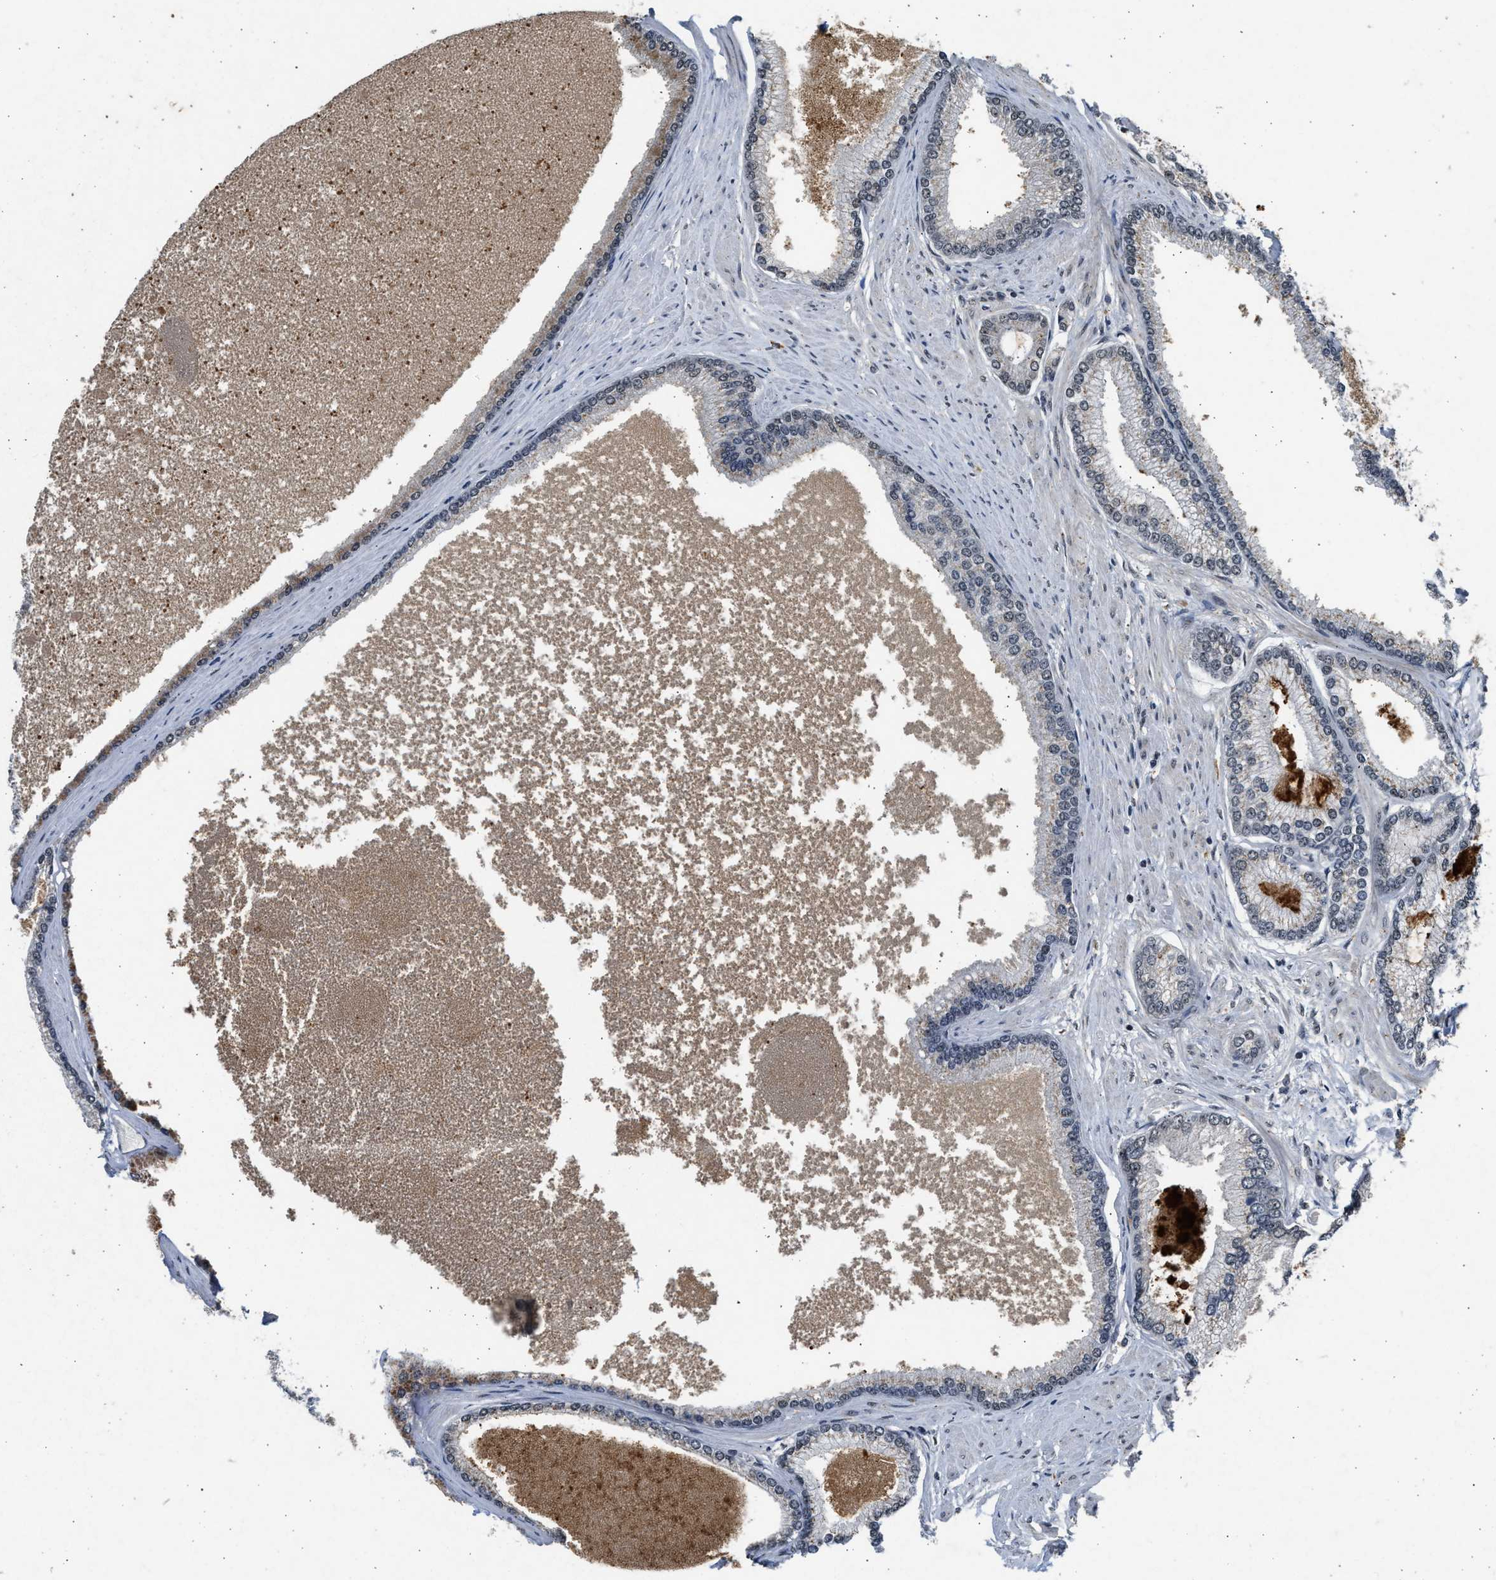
{"staining": {"intensity": "negative", "quantity": "none", "location": "none"}, "tissue": "prostate cancer", "cell_type": "Tumor cells", "image_type": "cancer", "snomed": [{"axis": "morphology", "description": "Adenocarcinoma, High grade"}, {"axis": "topography", "description": "Prostate"}], "caption": "A high-resolution micrograph shows immunohistochemistry (IHC) staining of prostate cancer, which reveals no significant staining in tumor cells.", "gene": "TFDP2", "patient": {"sex": "male", "age": 61}}